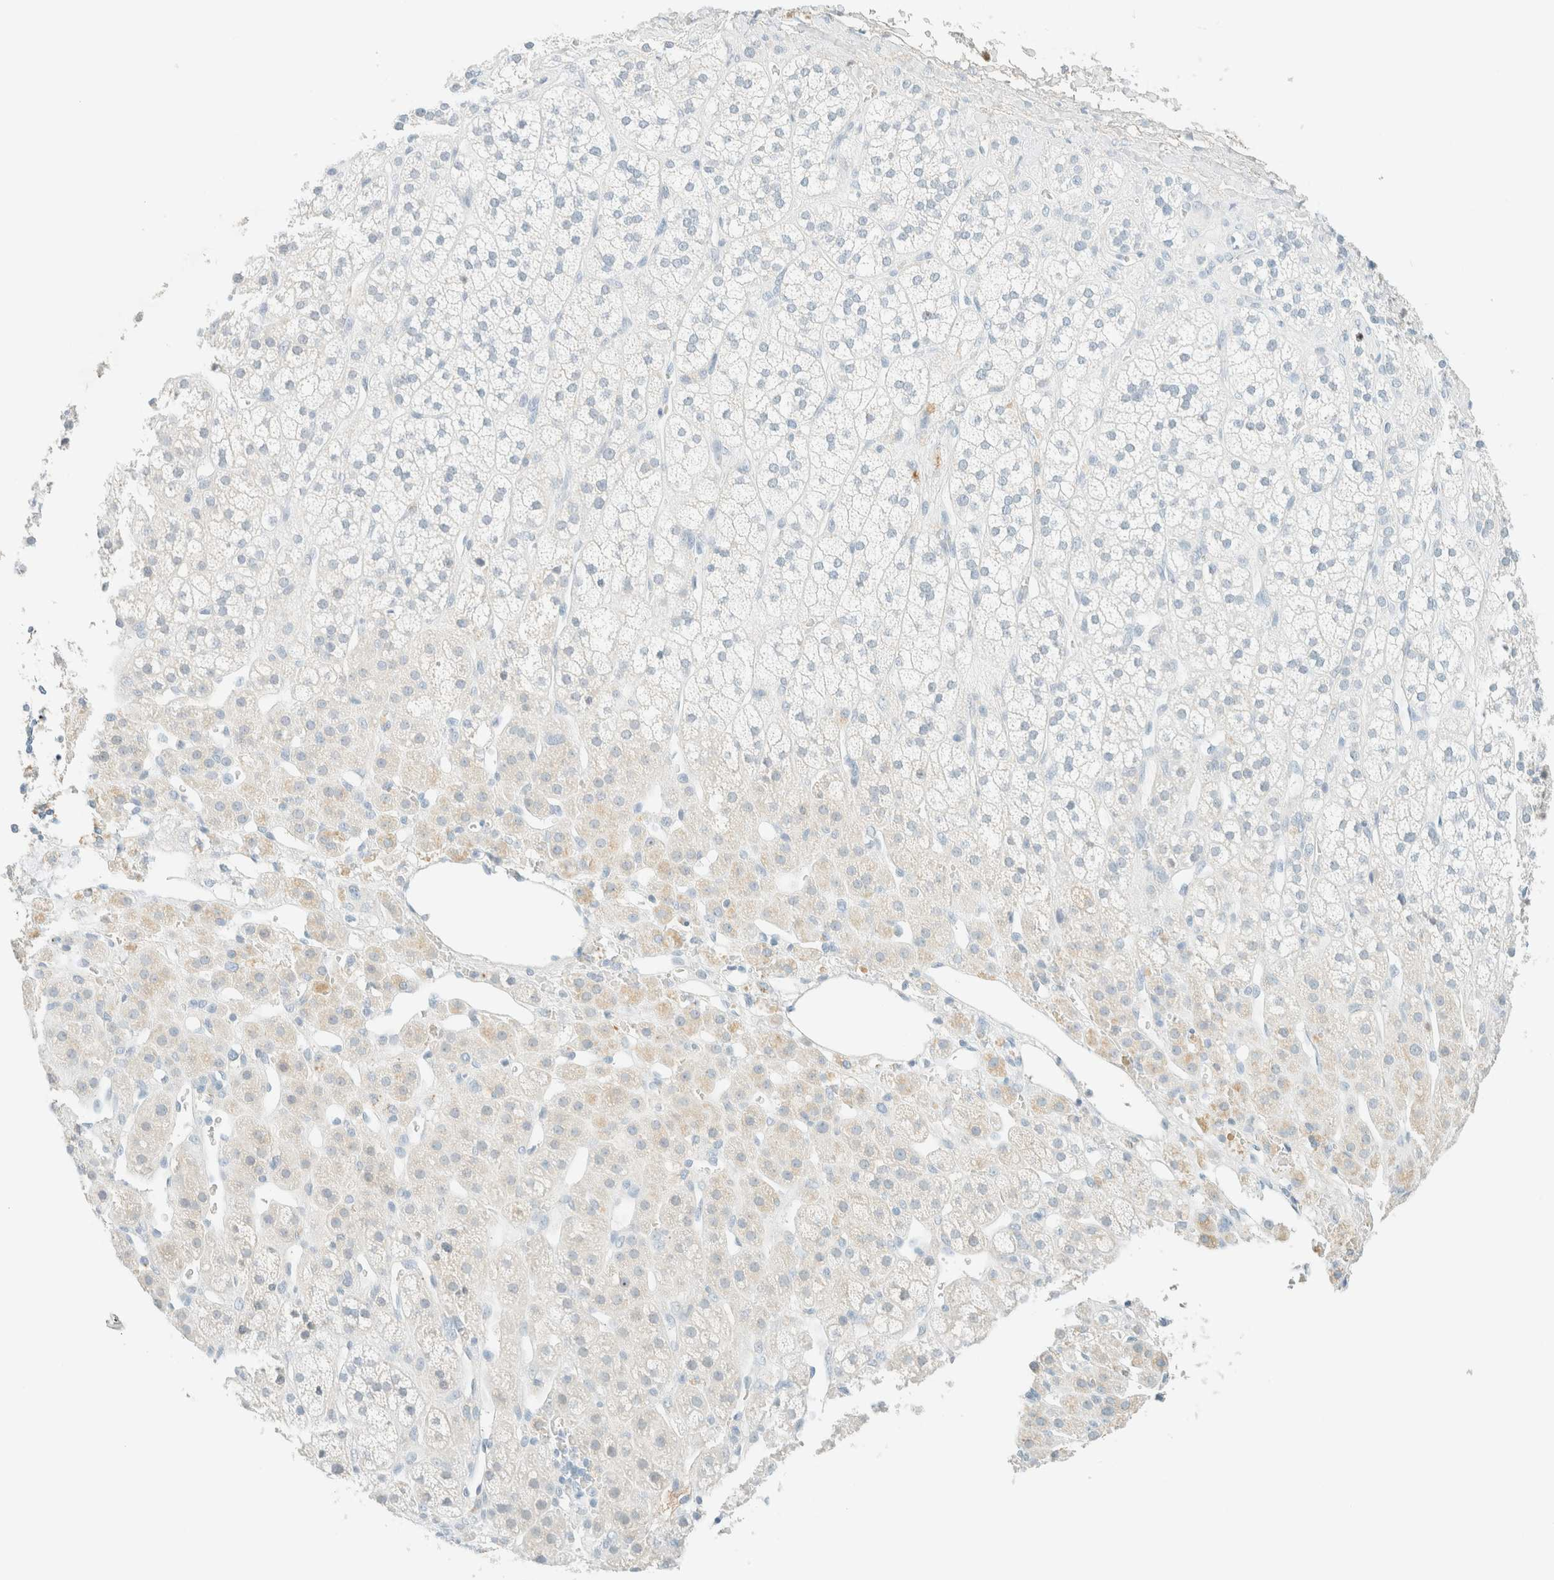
{"staining": {"intensity": "weak", "quantity": "<25%", "location": "cytoplasmic/membranous"}, "tissue": "adrenal gland", "cell_type": "Glandular cells", "image_type": "normal", "snomed": [{"axis": "morphology", "description": "Normal tissue, NOS"}, {"axis": "topography", "description": "Adrenal gland"}], "caption": "DAB (3,3'-diaminobenzidine) immunohistochemical staining of unremarkable adrenal gland shows no significant expression in glandular cells. The staining is performed using DAB brown chromogen with nuclei counter-stained in using hematoxylin.", "gene": "GPA33", "patient": {"sex": "male", "age": 56}}